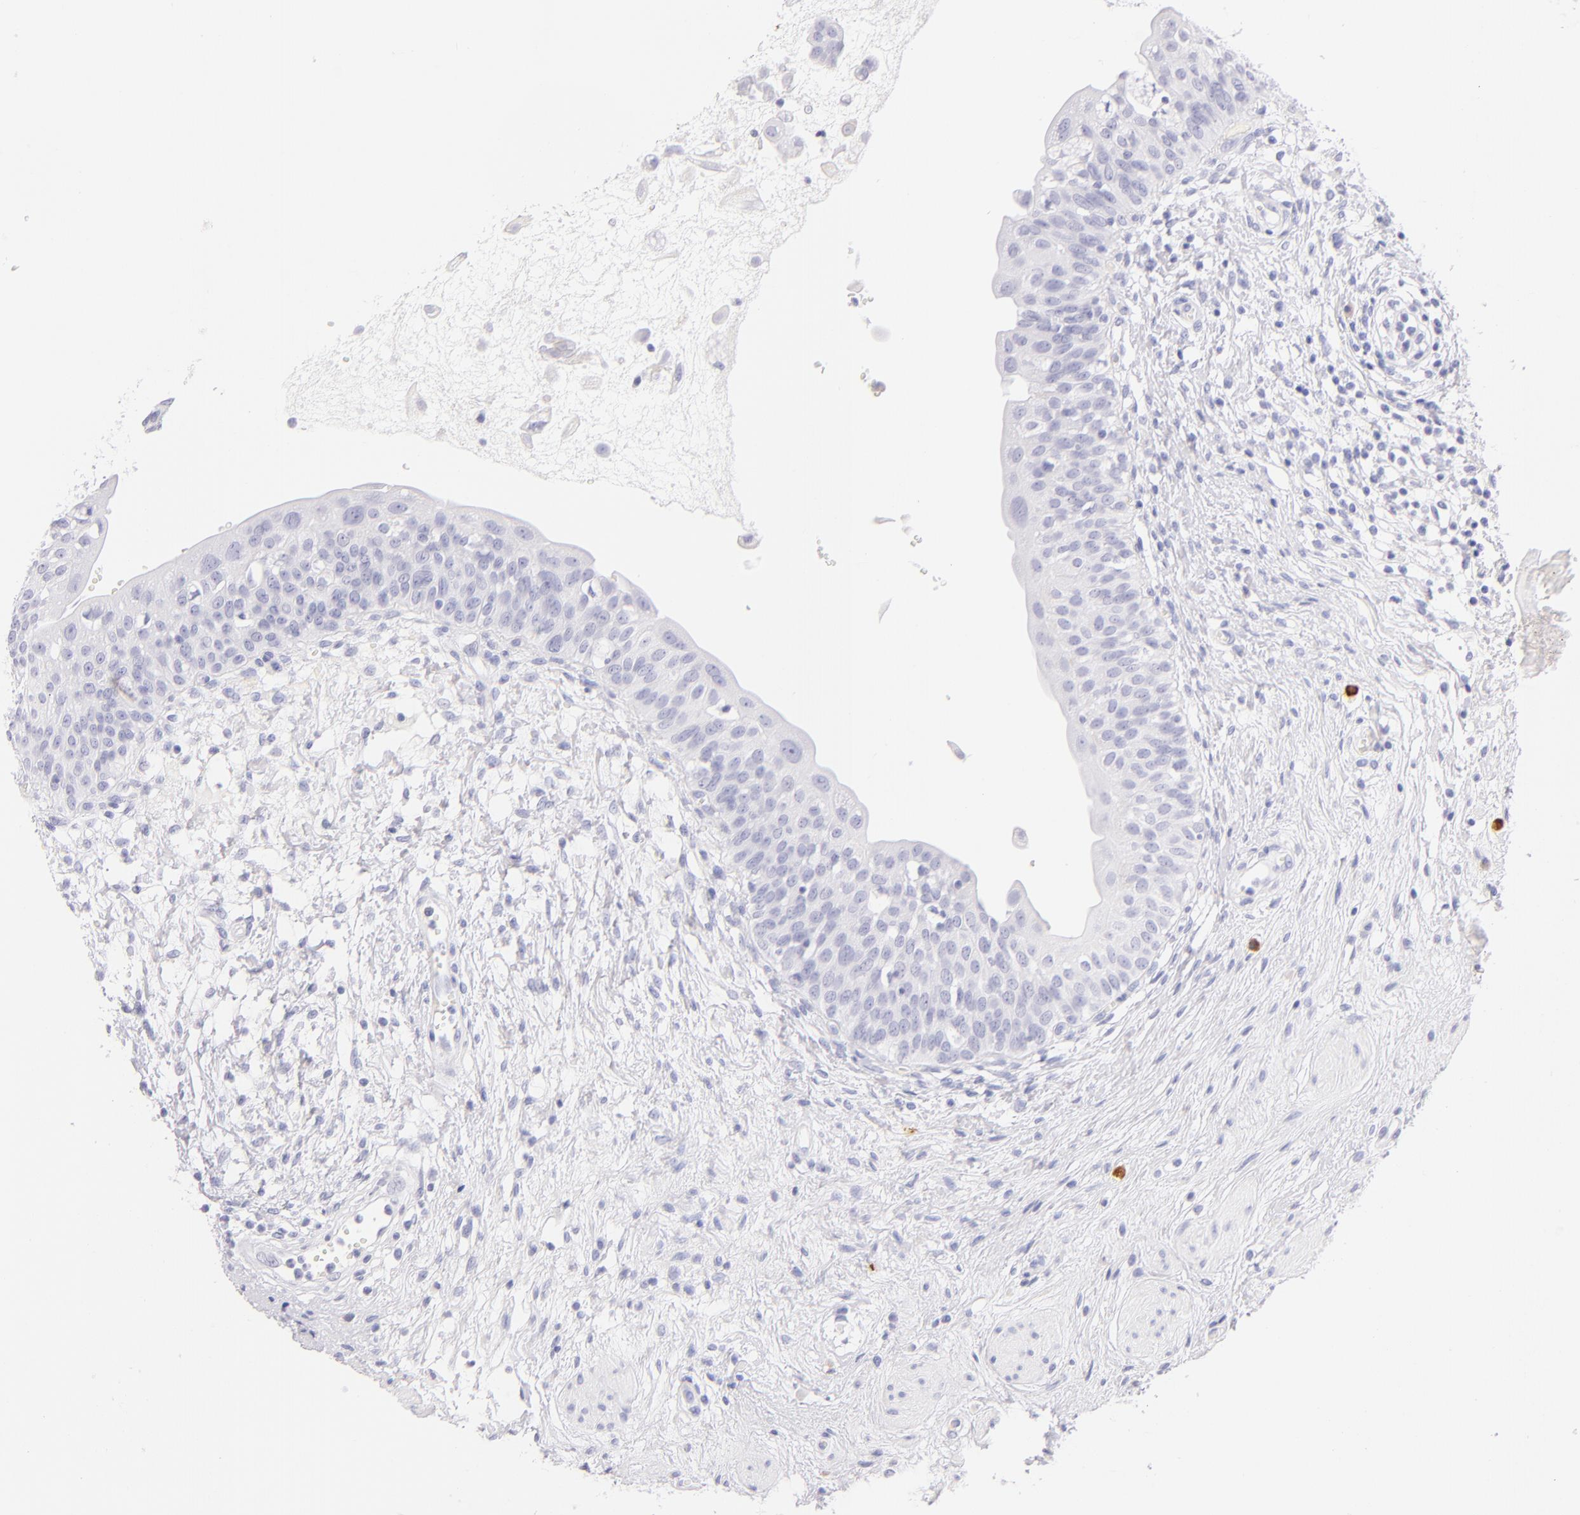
{"staining": {"intensity": "negative", "quantity": "none", "location": "none"}, "tissue": "urinary bladder", "cell_type": "Urothelial cells", "image_type": "normal", "snomed": [{"axis": "morphology", "description": "Normal tissue, NOS"}, {"axis": "topography", "description": "Urinary bladder"}], "caption": "DAB (3,3'-diaminobenzidine) immunohistochemical staining of unremarkable urinary bladder reveals no significant expression in urothelial cells. (DAB immunohistochemistry (IHC), high magnification).", "gene": "SDC1", "patient": {"sex": "female", "age": 55}}